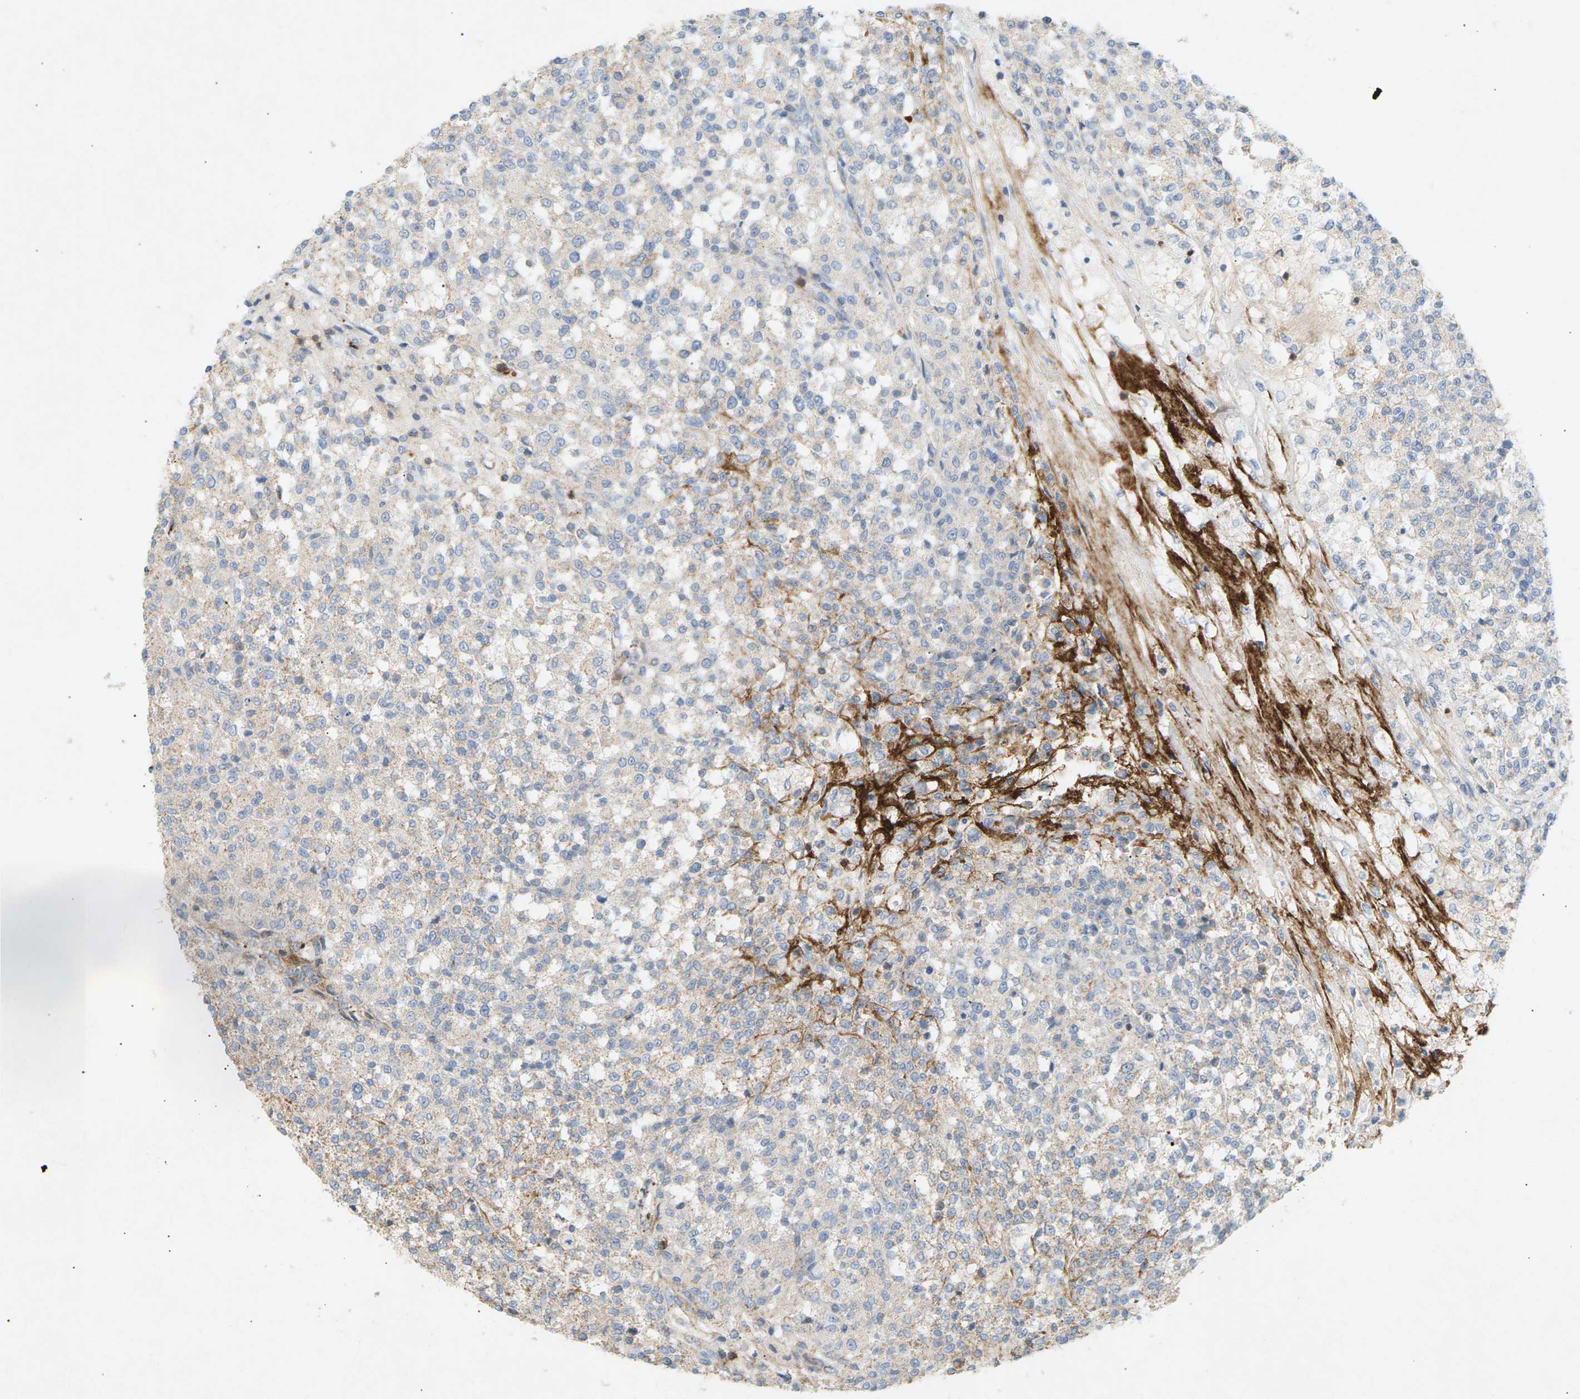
{"staining": {"intensity": "weak", "quantity": "<25%", "location": "cytoplasmic/membranous"}, "tissue": "testis cancer", "cell_type": "Tumor cells", "image_type": "cancer", "snomed": [{"axis": "morphology", "description": "Seminoma, NOS"}, {"axis": "topography", "description": "Testis"}], "caption": "A photomicrograph of human testis cancer (seminoma) is negative for staining in tumor cells. (Immunohistochemistry (ihc), brightfield microscopy, high magnification).", "gene": "LIME1", "patient": {"sex": "male", "age": 59}}